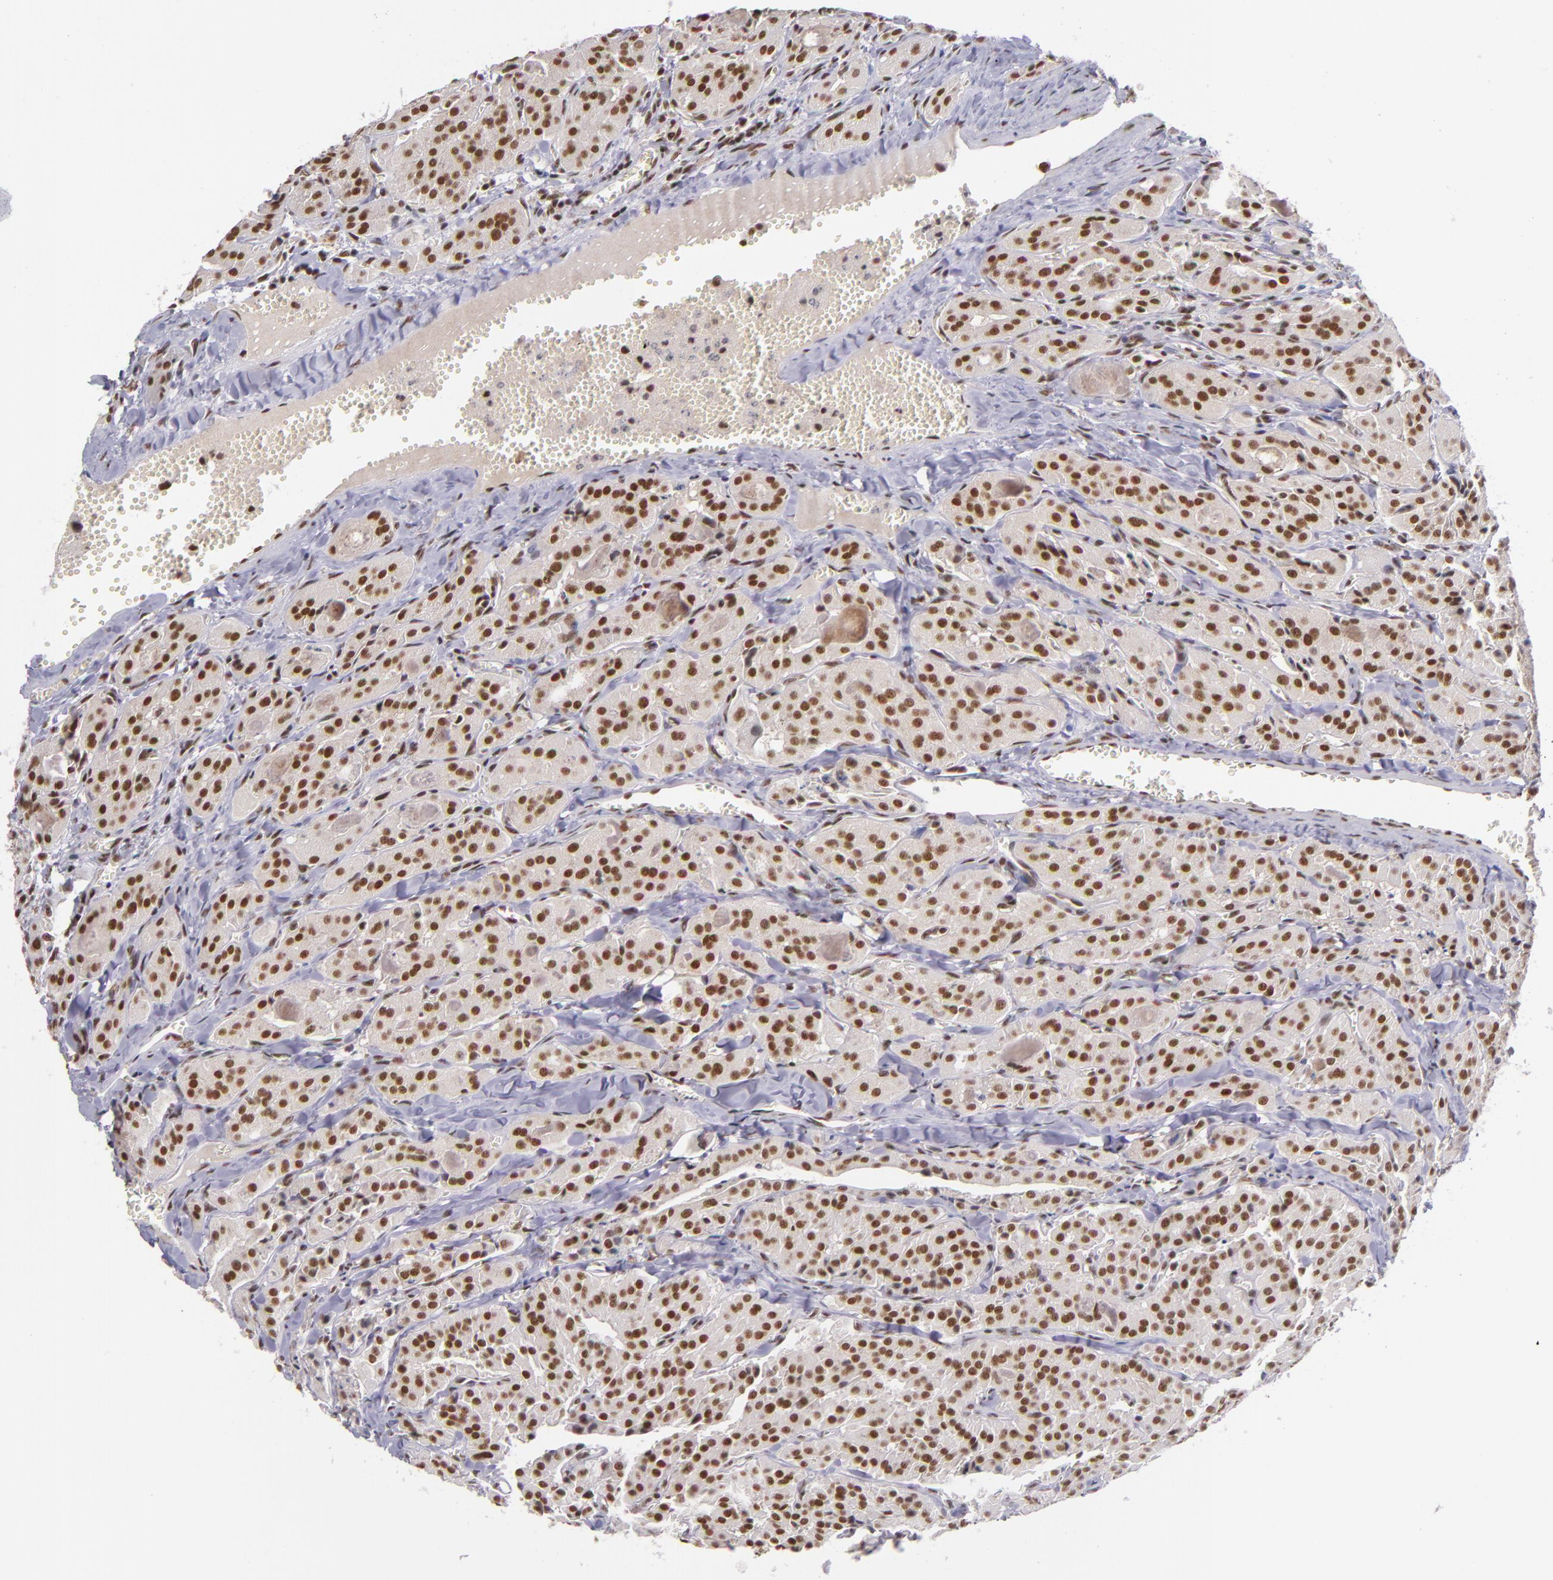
{"staining": {"intensity": "strong", "quantity": ">75%", "location": "nuclear"}, "tissue": "thyroid cancer", "cell_type": "Tumor cells", "image_type": "cancer", "snomed": [{"axis": "morphology", "description": "Carcinoma, NOS"}, {"axis": "topography", "description": "Thyroid gland"}], "caption": "Immunohistochemistry (IHC) micrograph of neoplastic tissue: thyroid cancer stained using IHC exhibits high levels of strong protein expression localized specifically in the nuclear of tumor cells, appearing as a nuclear brown color.", "gene": "ZNF148", "patient": {"sex": "male", "age": 76}}